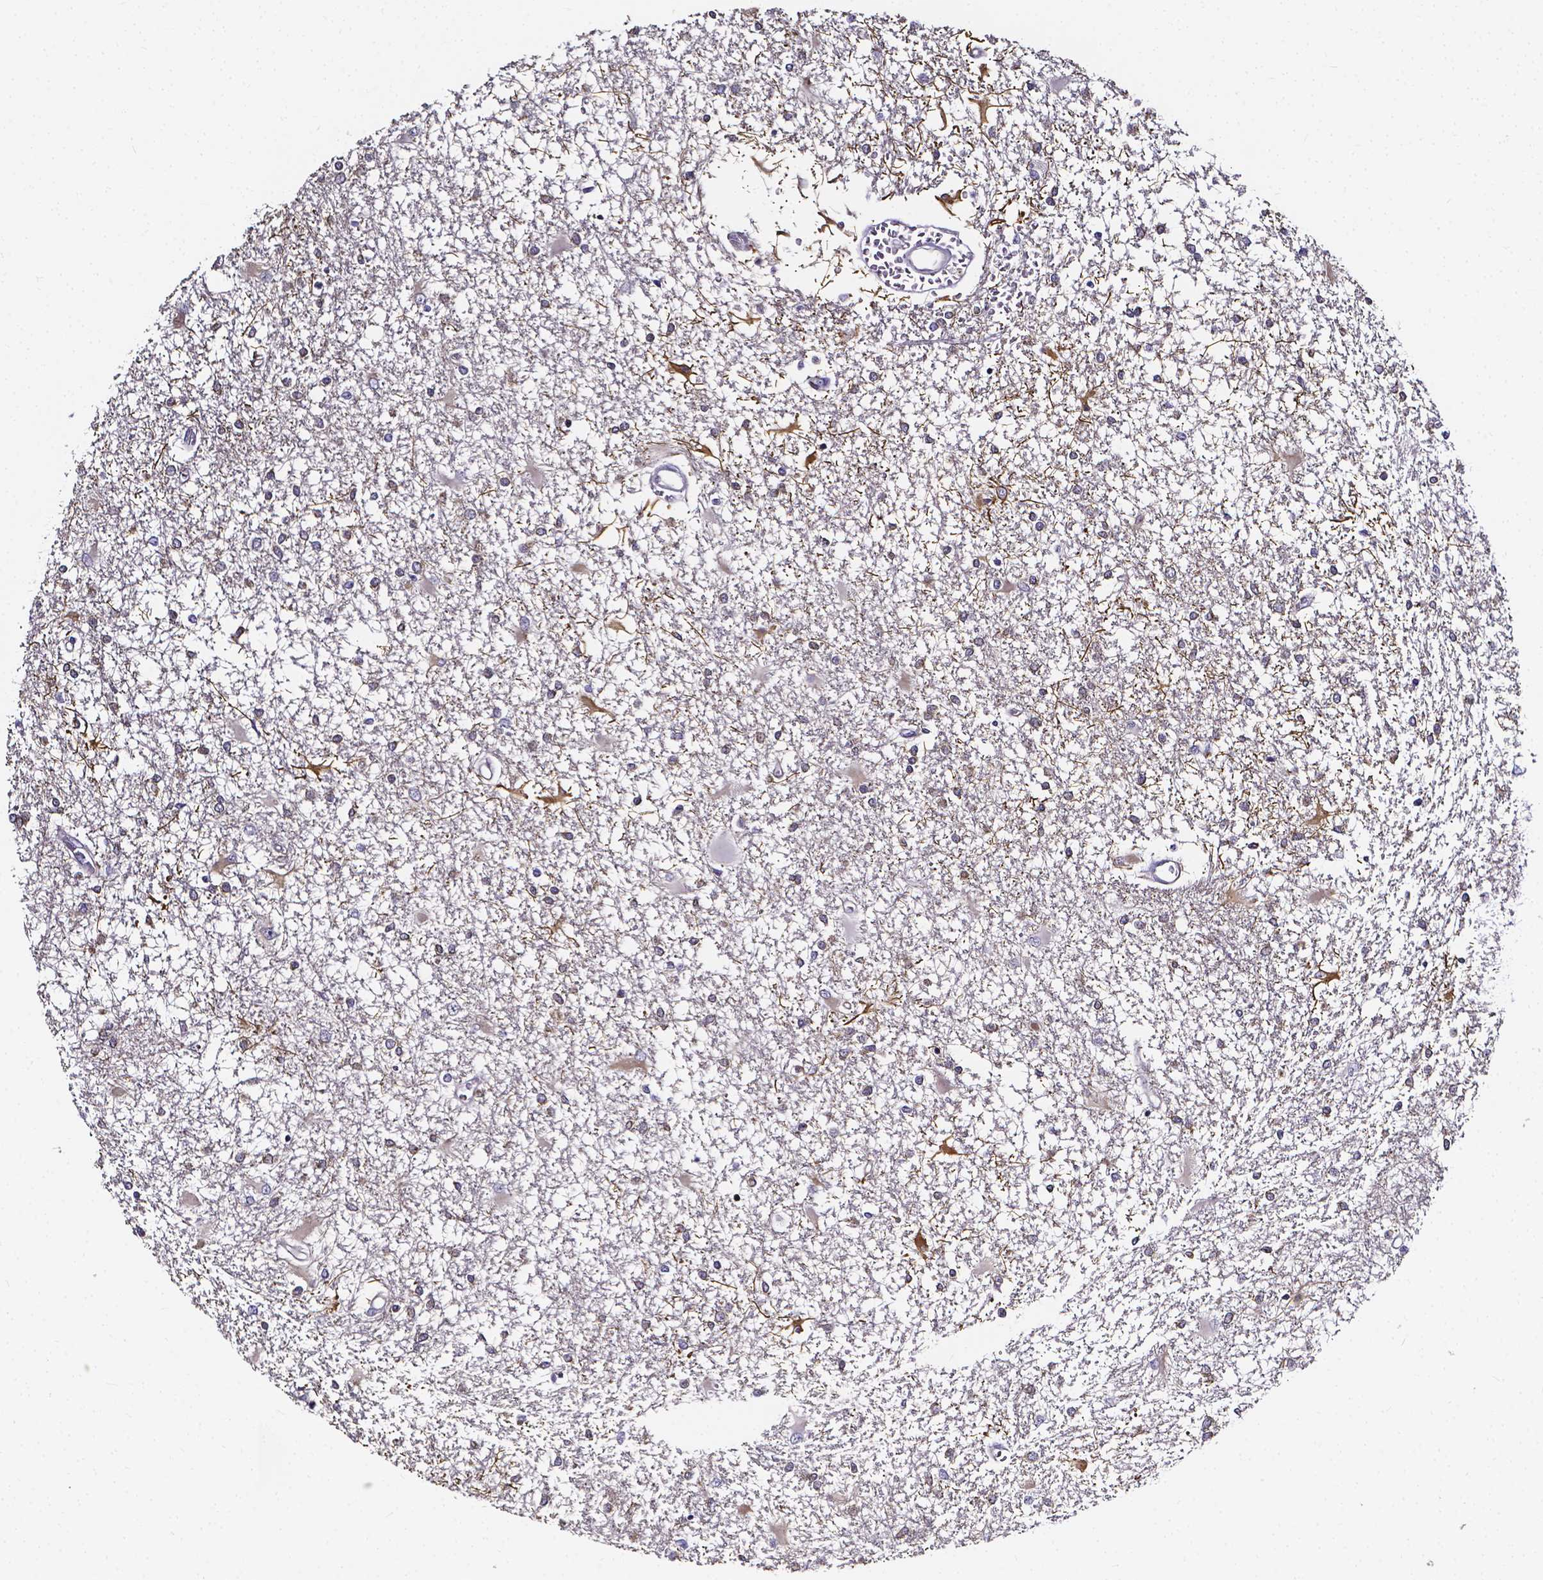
{"staining": {"intensity": "moderate", "quantity": "<25%", "location": "cytoplasmic/membranous"}, "tissue": "glioma", "cell_type": "Tumor cells", "image_type": "cancer", "snomed": [{"axis": "morphology", "description": "Glioma, malignant, High grade"}, {"axis": "topography", "description": "Cerebral cortex"}], "caption": "Moderate cytoplasmic/membranous staining is seen in about <25% of tumor cells in high-grade glioma (malignant).", "gene": "CACNG8", "patient": {"sex": "male", "age": 79}}